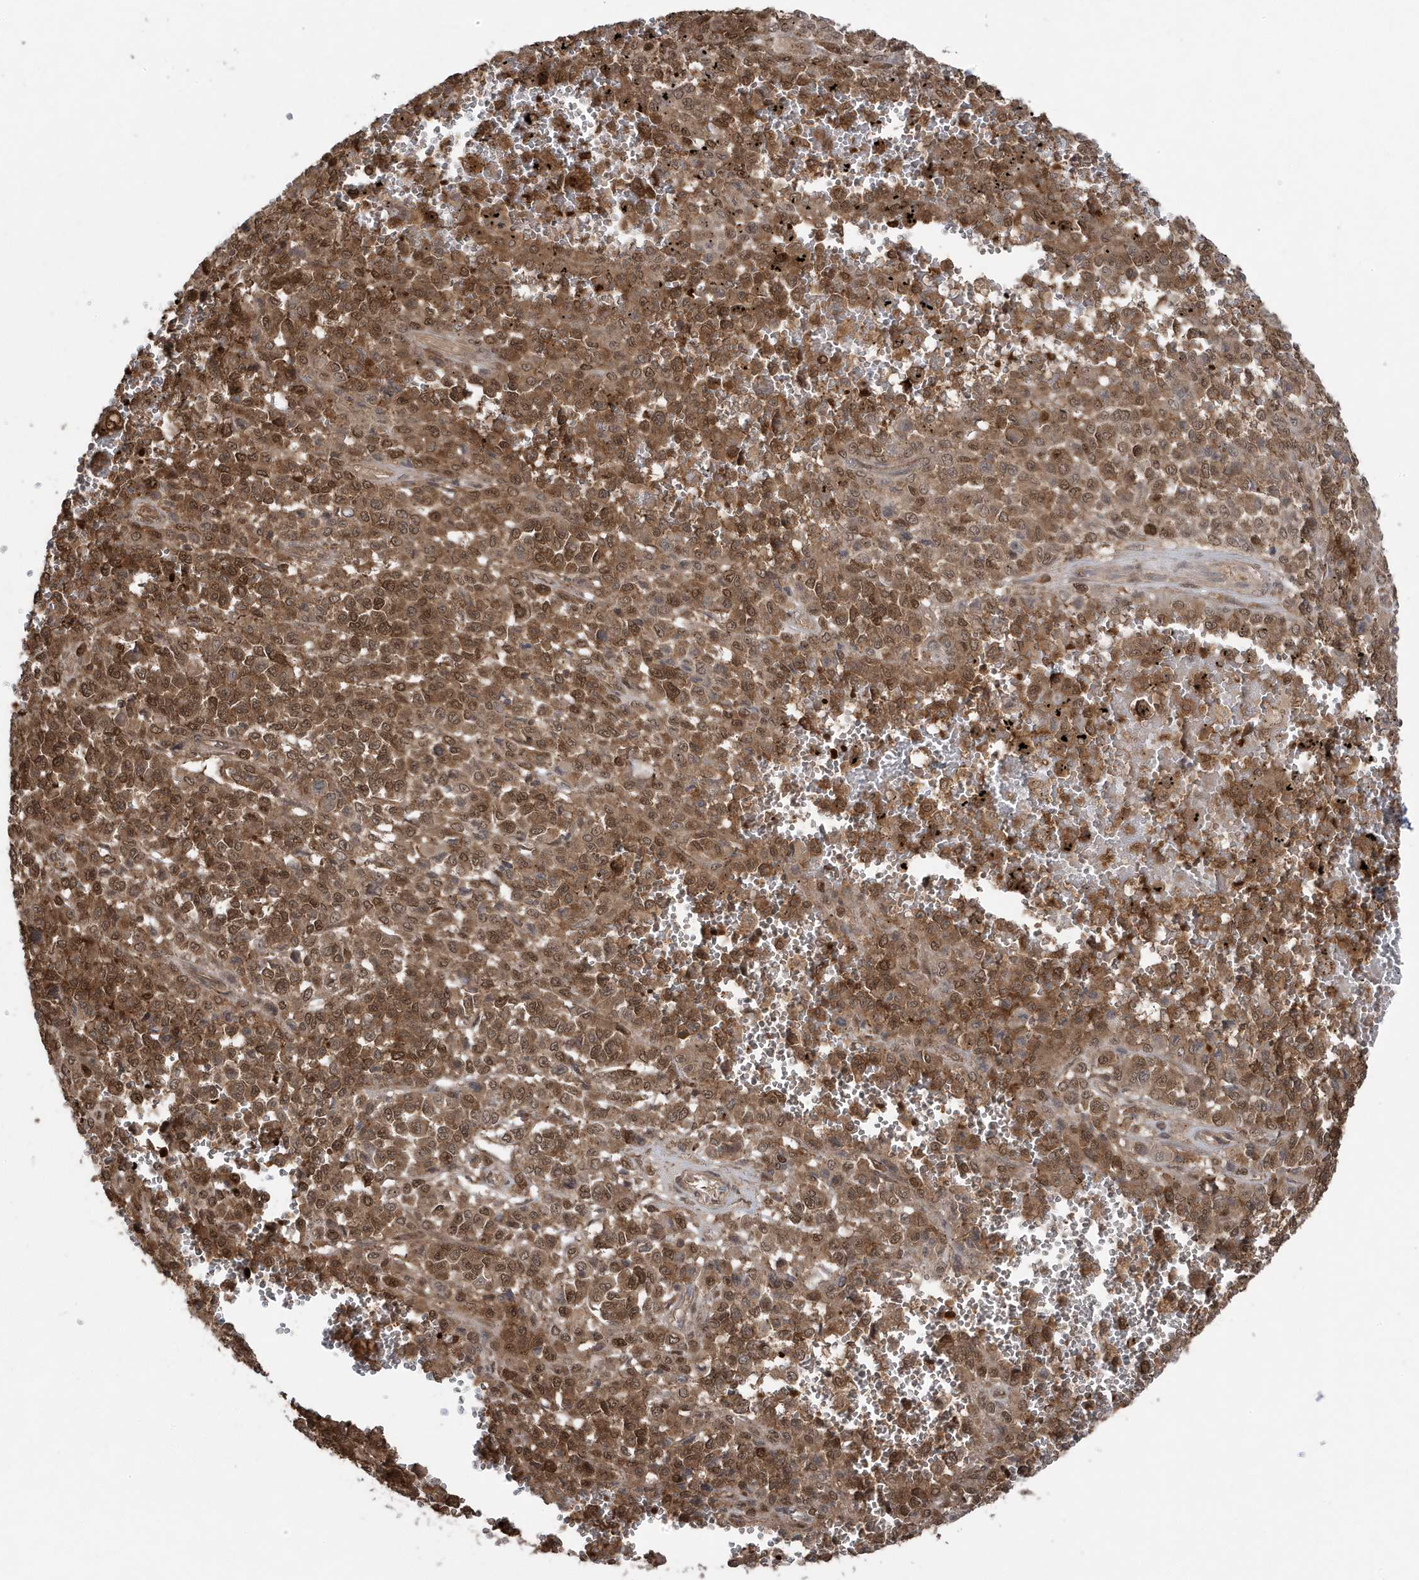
{"staining": {"intensity": "moderate", "quantity": ">75%", "location": "cytoplasmic/membranous,nuclear"}, "tissue": "melanoma", "cell_type": "Tumor cells", "image_type": "cancer", "snomed": [{"axis": "morphology", "description": "Malignant melanoma, Metastatic site"}, {"axis": "topography", "description": "Pancreas"}], "caption": "IHC (DAB (3,3'-diaminobenzidine)) staining of human melanoma shows moderate cytoplasmic/membranous and nuclear protein positivity in about >75% of tumor cells.", "gene": "MAPK1IP1L", "patient": {"sex": "female", "age": 30}}